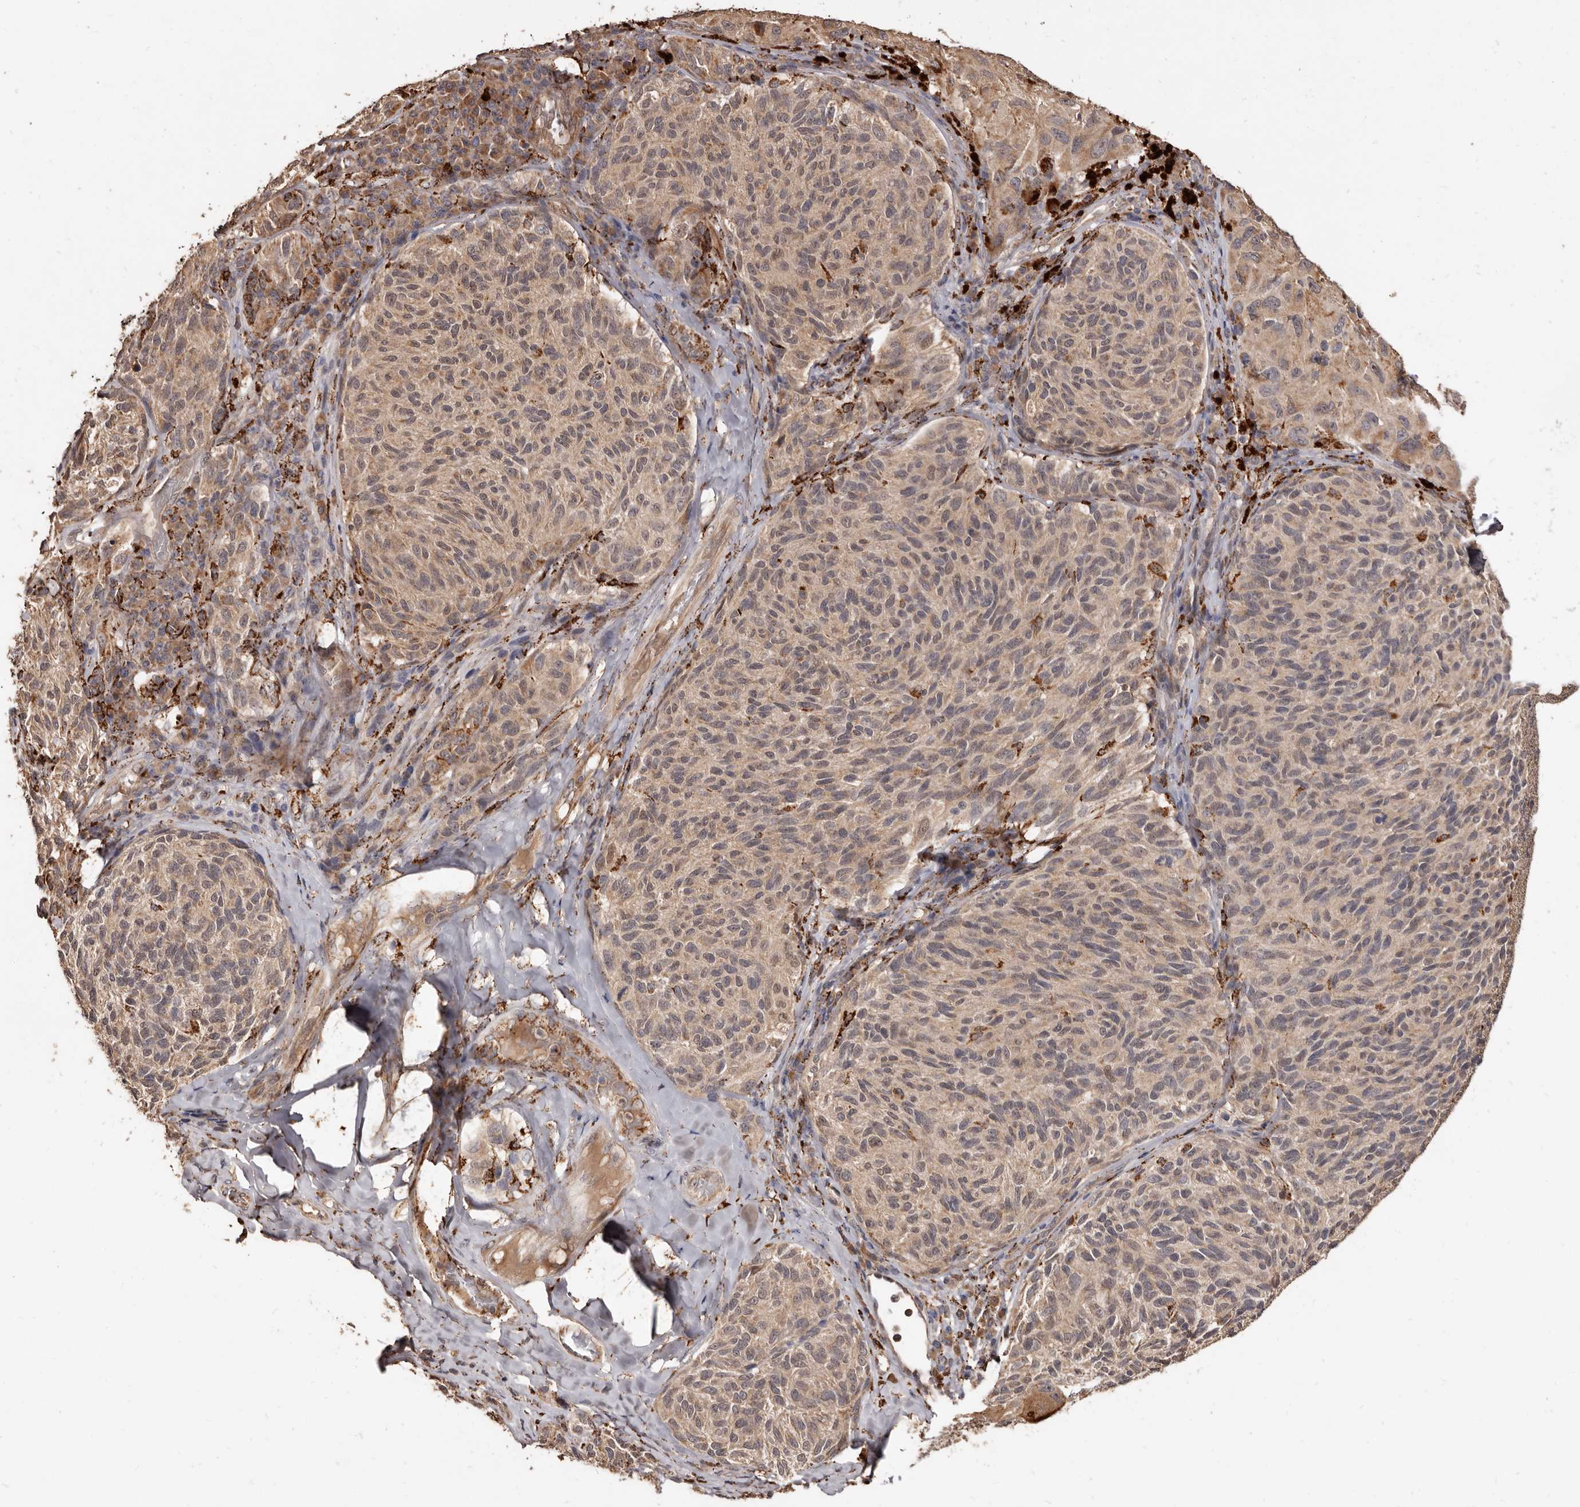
{"staining": {"intensity": "weak", "quantity": ">75%", "location": "cytoplasmic/membranous"}, "tissue": "melanoma", "cell_type": "Tumor cells", "image_type": "cancer", "snomed": [{"axis": "morphology", "description": "Malignant melanoma, NOS"}, {"axis": "topography", "description": "Skin"}], "caption": "Melanoma stained with IHC demonstrates weak cytoplasmic/membranous positivity in approximately >75% of tumor cells. Nuclei are stained in blue.", "gene": "AKAP7", "patient": {"sex": "female", "age": 73}}